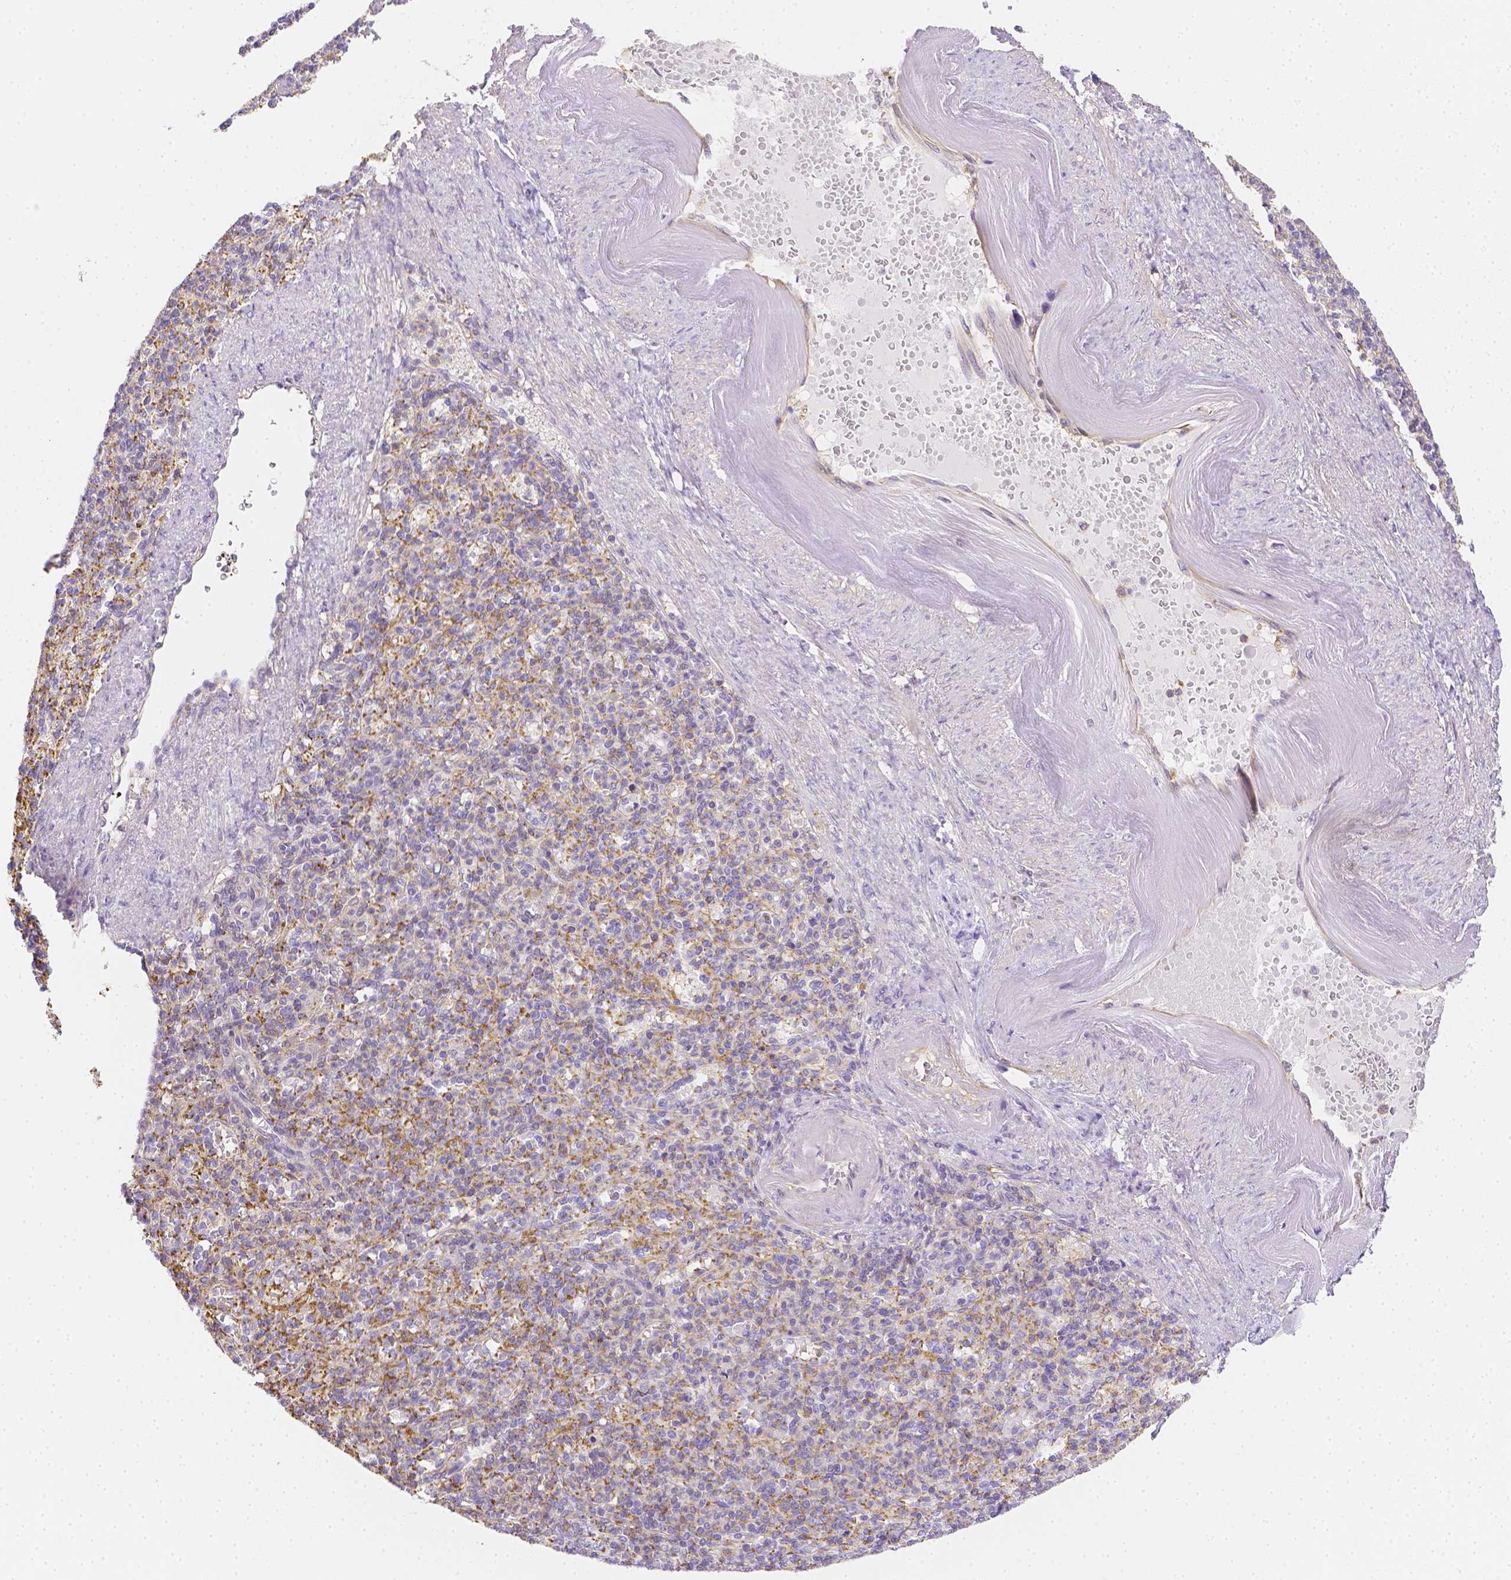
{"staining": {"intensity": "negative", "quantity": "none", "location": "none"}, "tissue": "spleen", "cell_type": "Cells in red pulp", "image_type": "normal", "snomed": [{"axis": "morphology", "description": "Normal tissue, NOS"}, {"axis": "topography", "description": "Spleen"}], "caption": "A high-resolution image shows immunohistochemistry (IHC) staining of unremarkable spleen, which shows no significant expression in cells in red pulp.", "gene": "ASAH2B", "patient": {"sex": "female", "age": 74}}